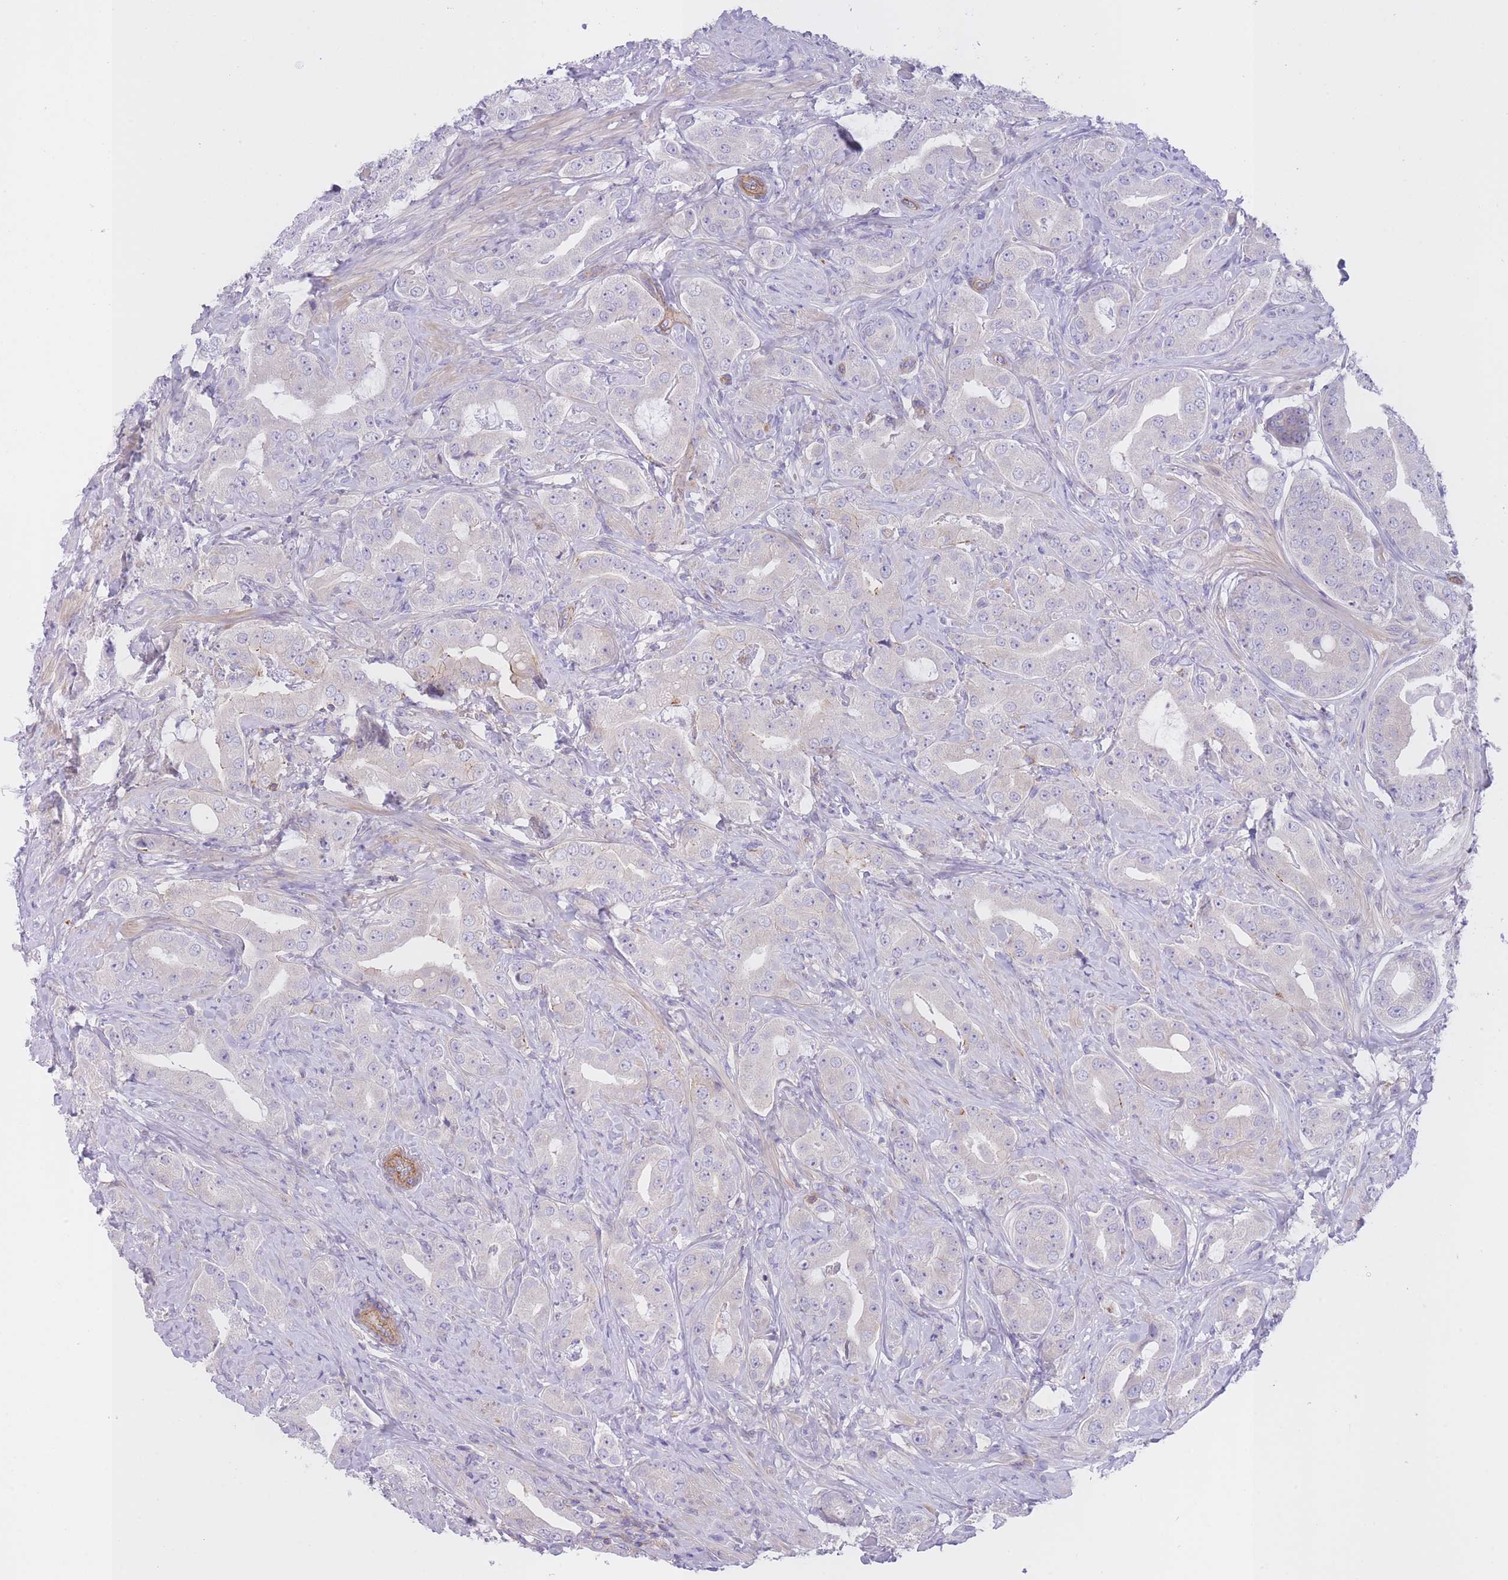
{"staining": {"intensity": "negative", "quantity": "none", "location": "none"}, "tissue": "prostate cancer", "cell_type": "Tumor cells", "image_type": "cancer", "snomed": [{"axis": "morphology", "description": "Adenocarcinoma, High grade"}, {"axis": "topography", "description": "Prostate"}], "caption": "This micrograph is of adenocarcinoma (high-grade) (prostate) stained with immunohistochemistry to label a protein in brown with the nuclei are counter-stained blue. There is no staining in tumor cells. Nuclei are stained in blue.", "gene": "LDB3", "patient": {"sex": "male", "age": 63}}